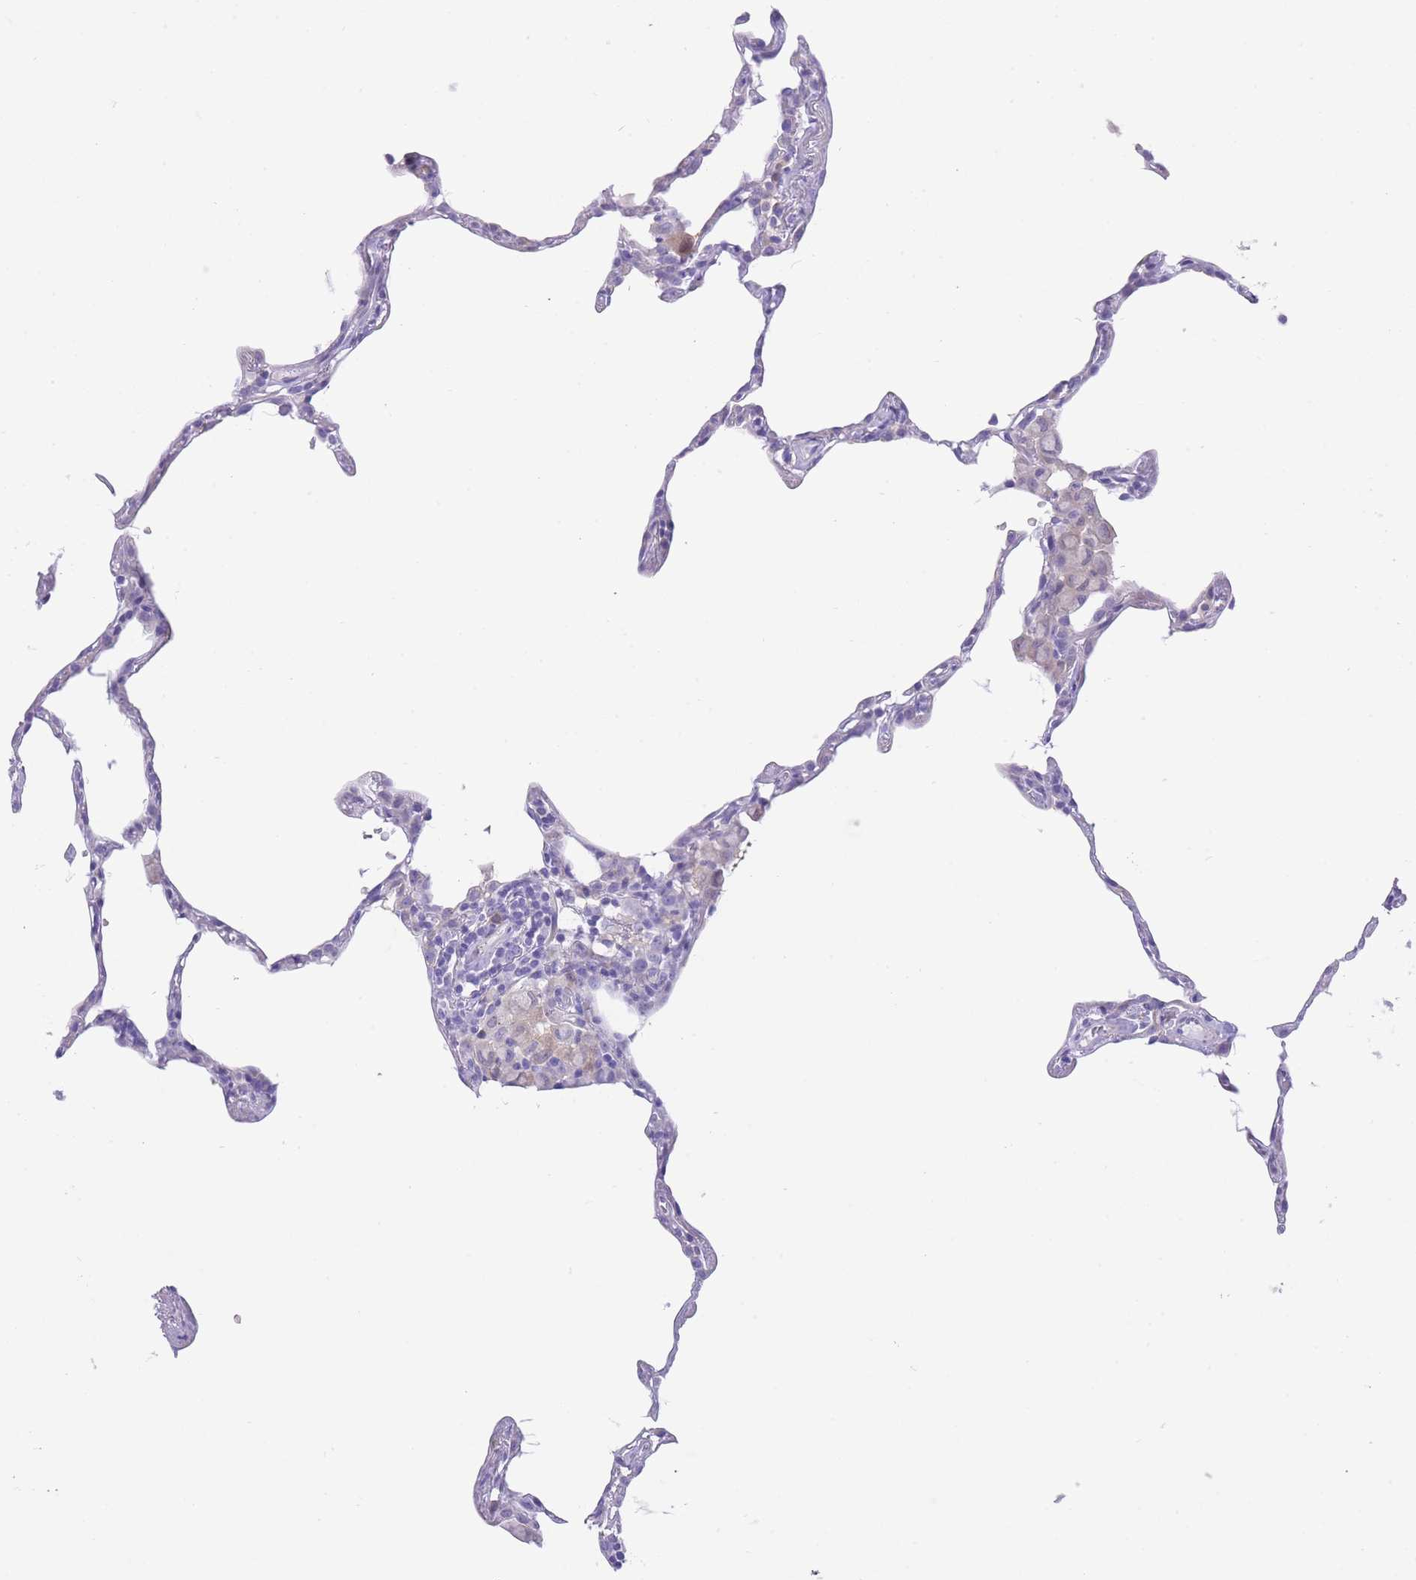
{"staining": {"intensity": "negative", "quantity": "none", "location": "none"}, "tissue": "lung", "cell_type": "Alveolar cells", "image_type": "normal", "snomed": [{"axis": "morphology", "description": "Normal tissue, NOS"}, {"axis": "topography", "description": "Lung"}], "caption": "Immunohistochemistry (IHC) histopathology image of benign lung: human lung stained with DAB (3,3'-diaminobenzidine) exhibits no significant protein staining in alveolar cells.", "gene": "QTRT1", "patient": {"sex": "female", "age": 57}}